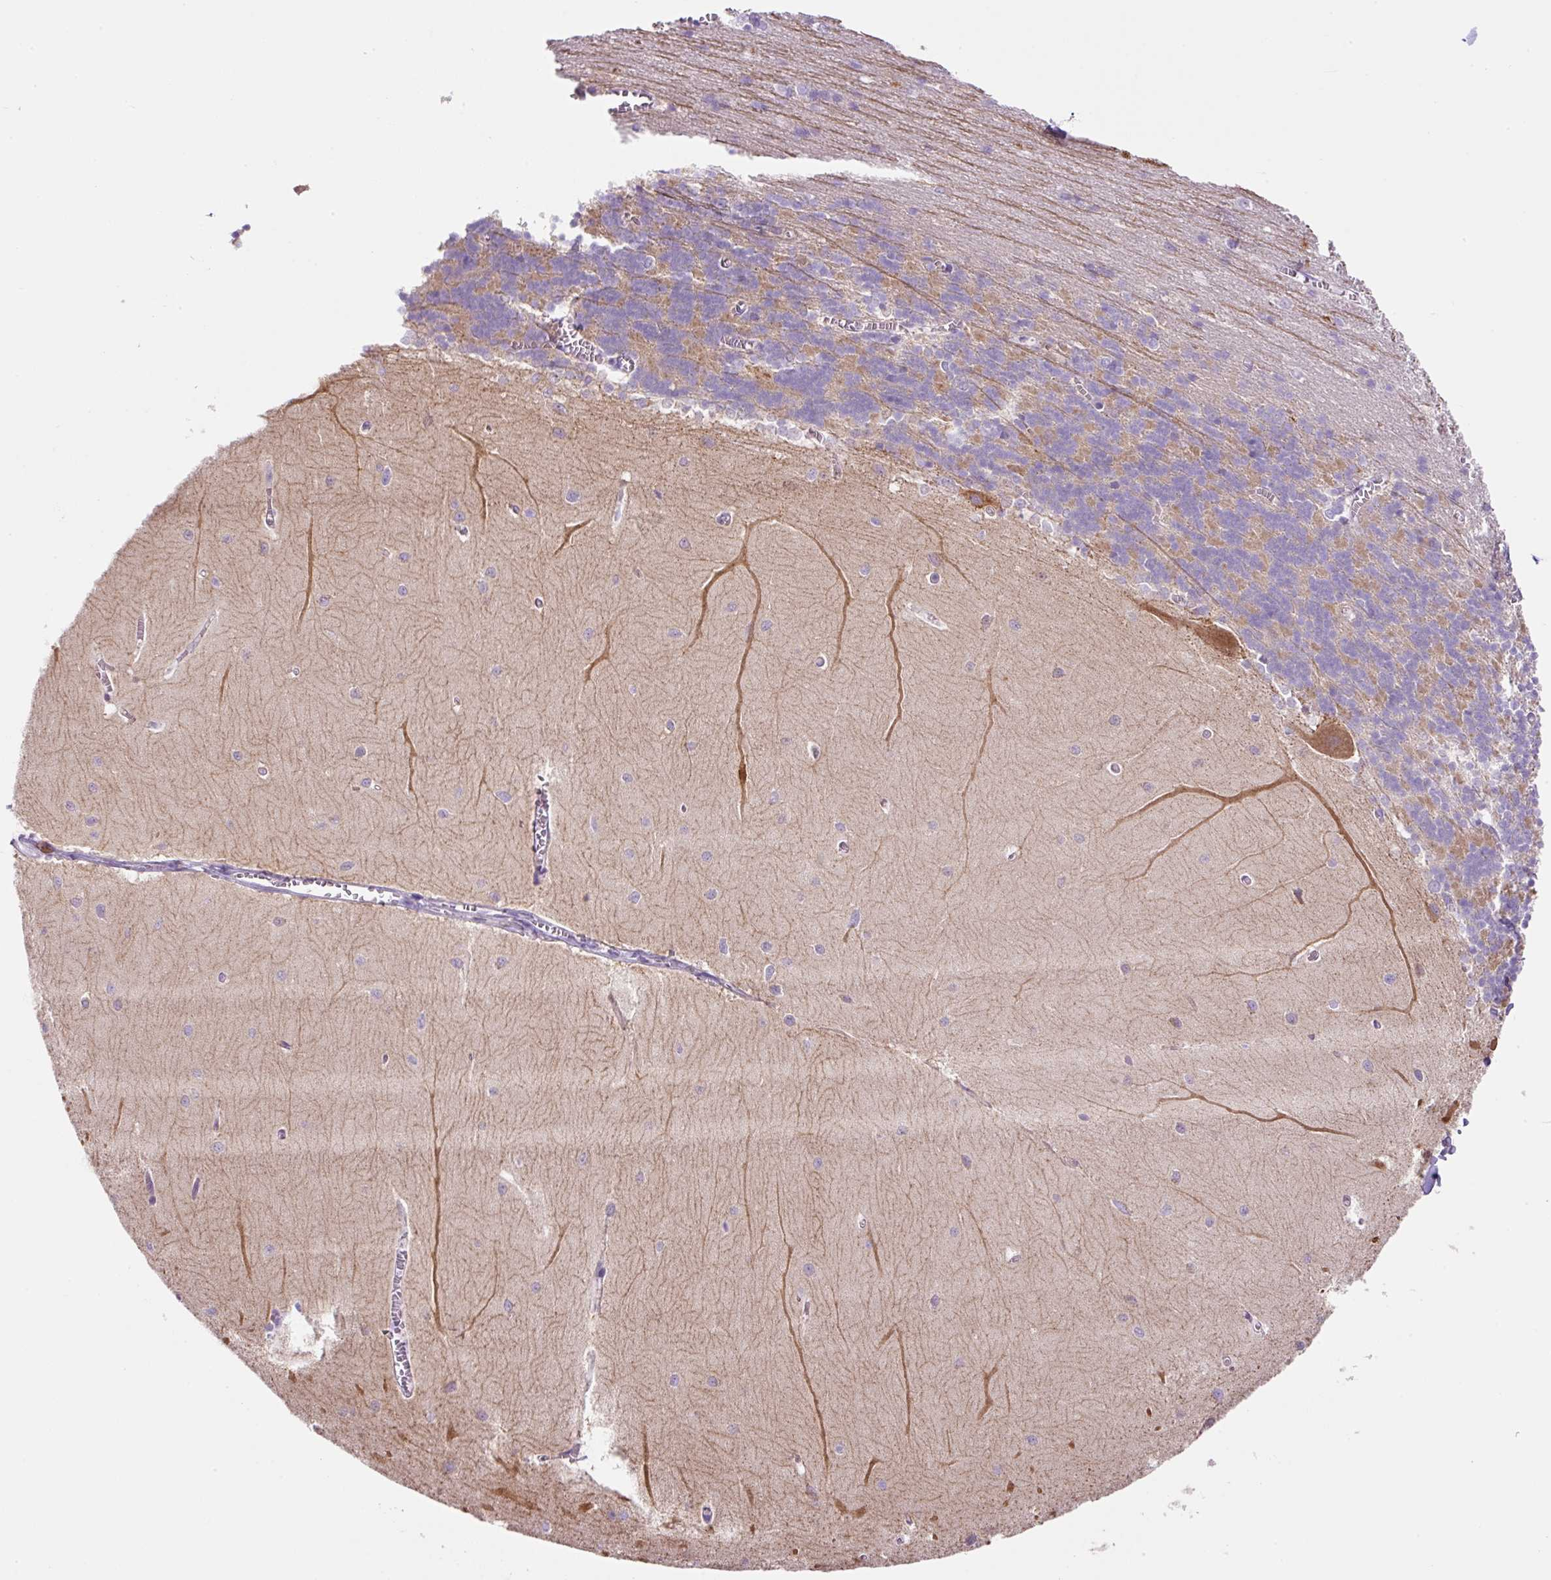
{"staining": {"intensity": "moderate", "quantity": "25%-75%", "location": "cytoplasmic/membranous"}, "tissue": "cerebellum", "cell_type": "Cells in granular layer", "image_type": "normal", "snomed": [{"axis": "morphology", "description": "Normal tissue, NOS"}, {"axis": "topography", "description": "Cerebellum"}], "caption": "About 25%-75% of cells in granular layer in normal human cerebellum show moderate cytoplasmic/membranous protein positivity as visualized by brown immunohistochemical staining.", "gene": "NDST3", "patient": {"sex": "male", "age": 37}}